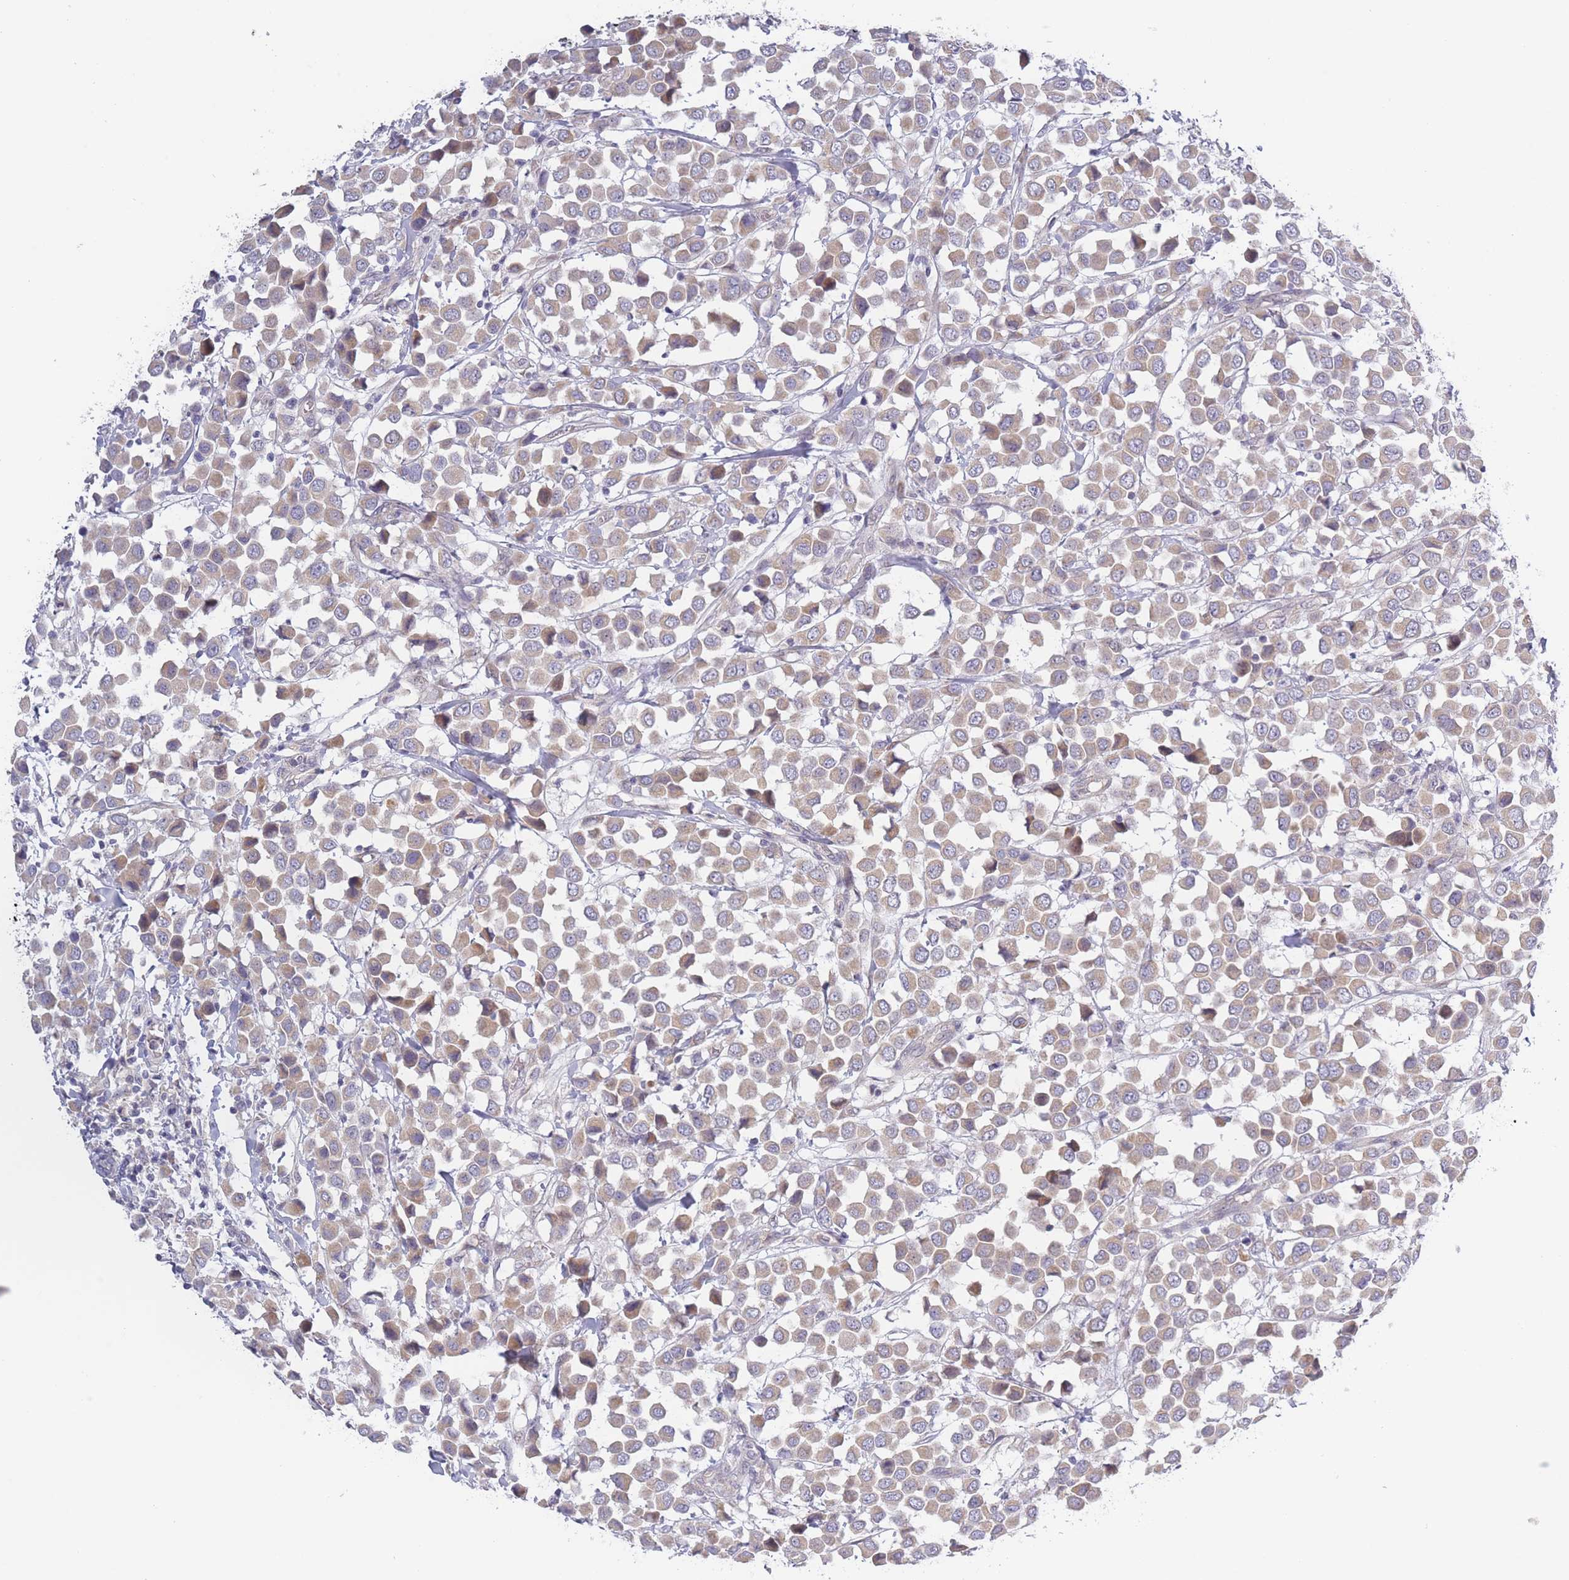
{"staining": {"intensity": "weak", "quantity": ">75%", "location": "cytoplasmic/membranous"}, "tissue": "breast cancer", "cell_type": "Tumor cells", "image_type": "cancer", "snomed": [{"axis": "morphology", "description": "Duct carcinoma"}, {"axis": "topography", "description": "Breast"}], "caption": "Breast intraductal carcinoma was stained to show a protein in brown. There is low levels of weak cytoplasmic/membranous staining in about >75% of tumor cells.", "gene": "FAM227B", "patient": {"sex": "female", "age": 61}}